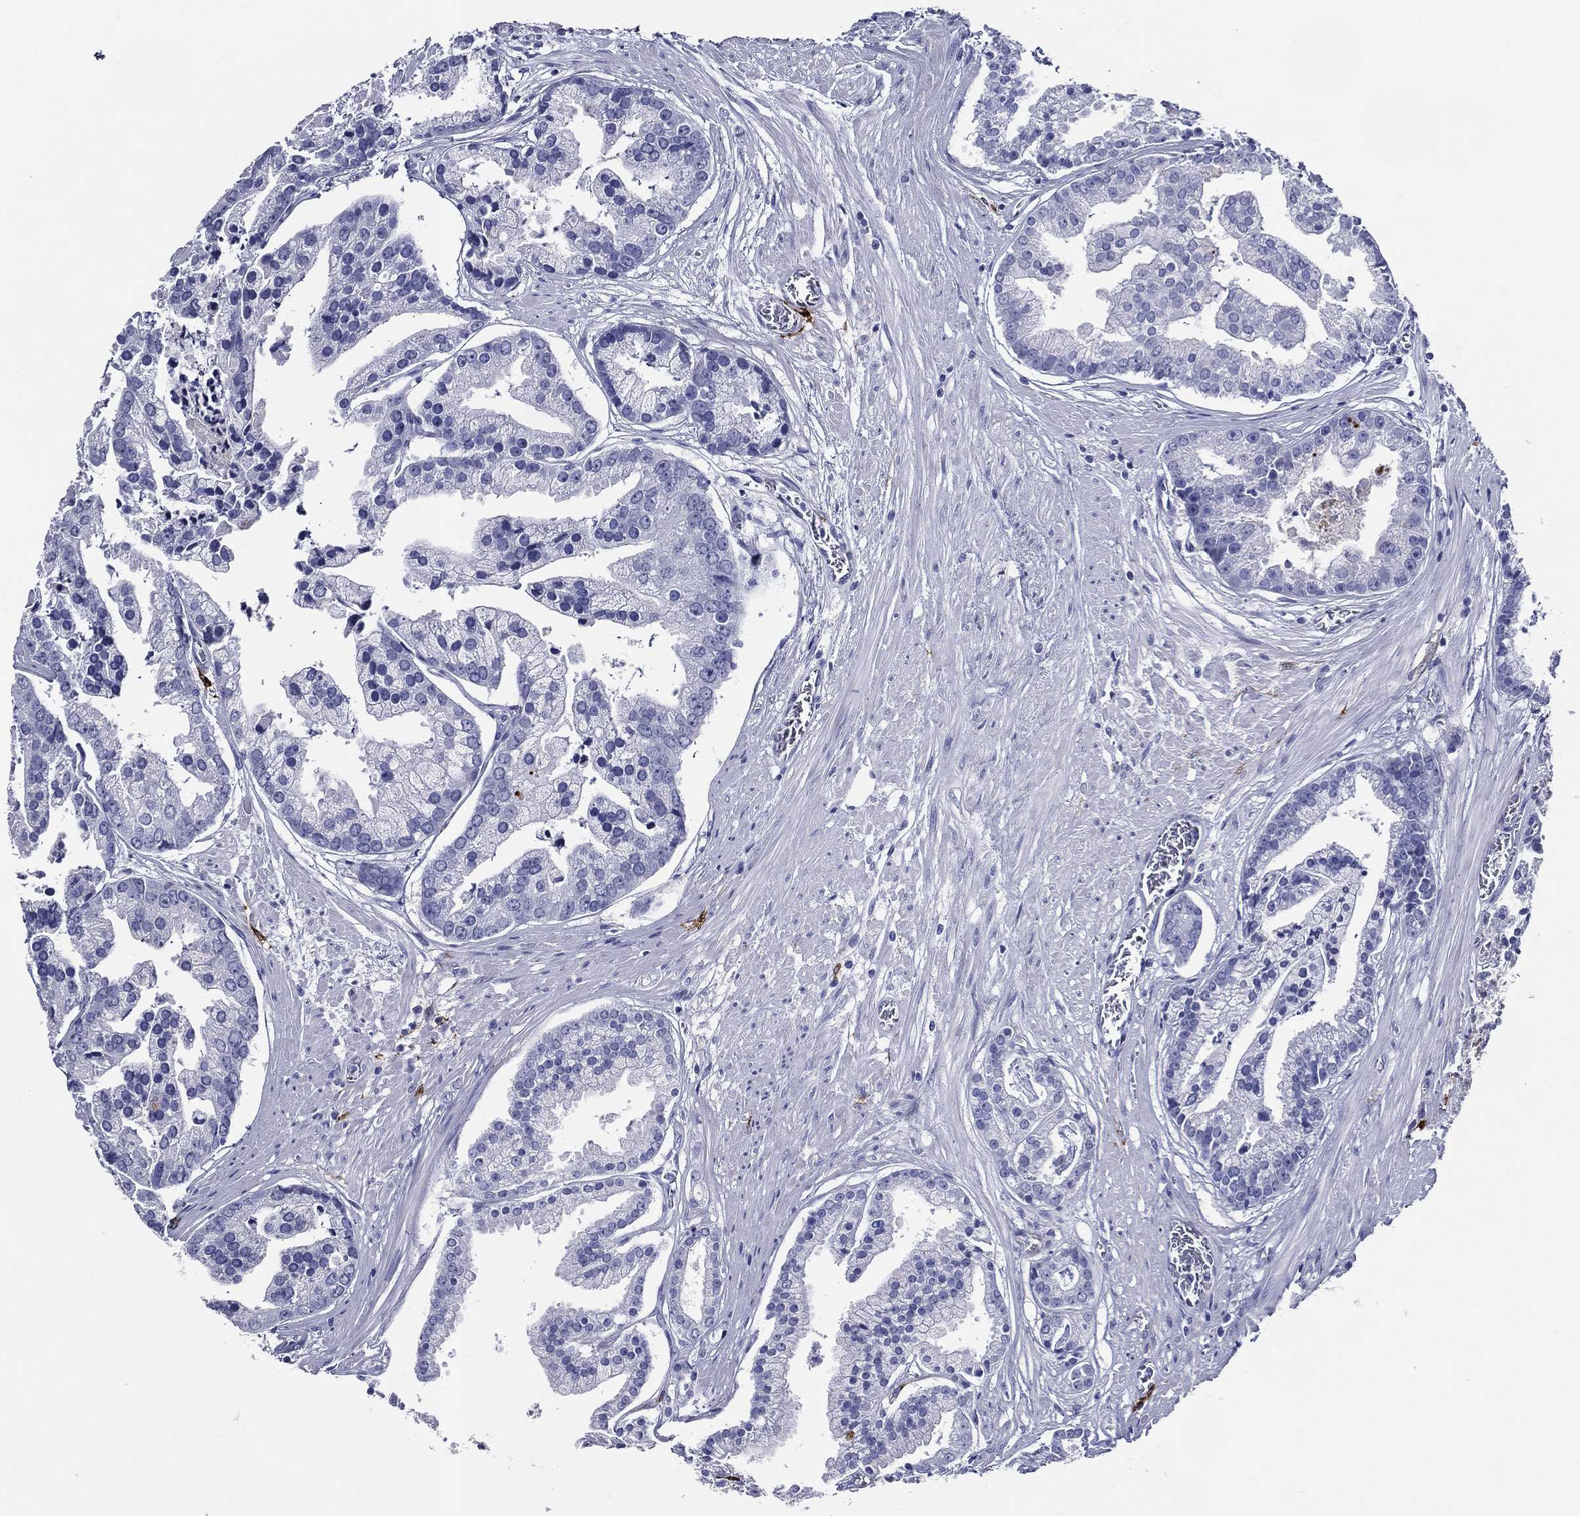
{"staining": {"intensity": "negative", "quantity": "none", "location": "none"}, "tissue": "prostate cancer", "cell_type": "Tumor cells", "image_type": "cancer", "snomed": [{"axis": "morphology", "description": "Adenocarcinoma, NOS"}, {"axis": "topography", "description": "Prostate and seminal vesicle, NOS"}, {"axis": "topography", "description": "Prostate"}], "caption": "Immunohistochemistry (IHC) of prostate cancer (adenocarcinoma) exhibits no positivity in tumor cells.", "gene": "ACE2", "patient": {"sex": "male", "age": 44}}